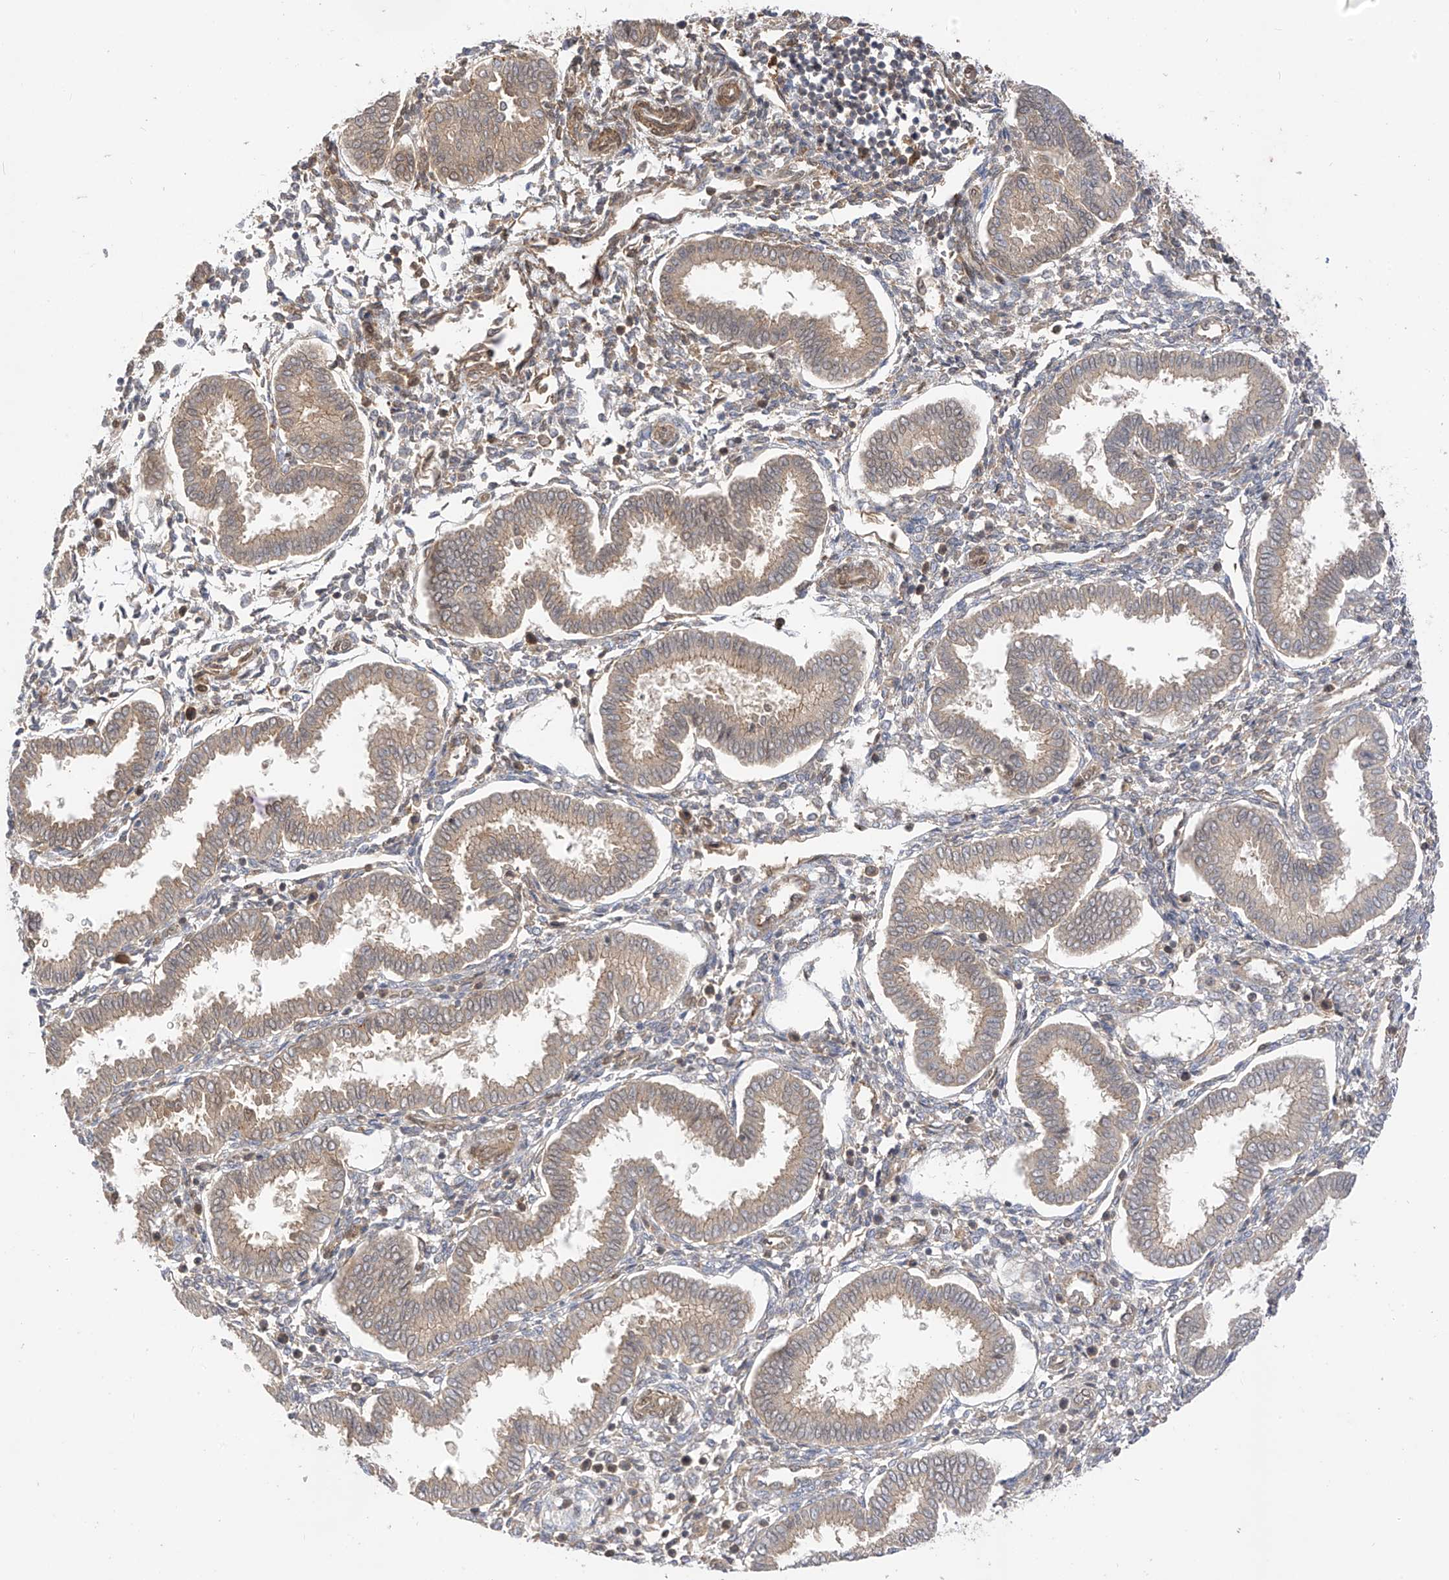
{"staining": {"intensity": "negative", "quantity": "none", "location": "none"}, "tissue": "endometrium", "cell_type": "Cells in endometrial stroma", "image_type": "normal", "snomed": [{"axis": "morphology", "description": "Normal tissue, NOS"}, {"axis": "topography", "description": "Endometrium"}], "caption": "DAB immunohistochemical staining of unremarkable endometrium shows no significant expression in cells in endometrial stroma. (DAB immunohistochemistry with hematoxylin counter stain).", "gene": "MRTFA", "patient": {"sex": "female", "age": 24}}